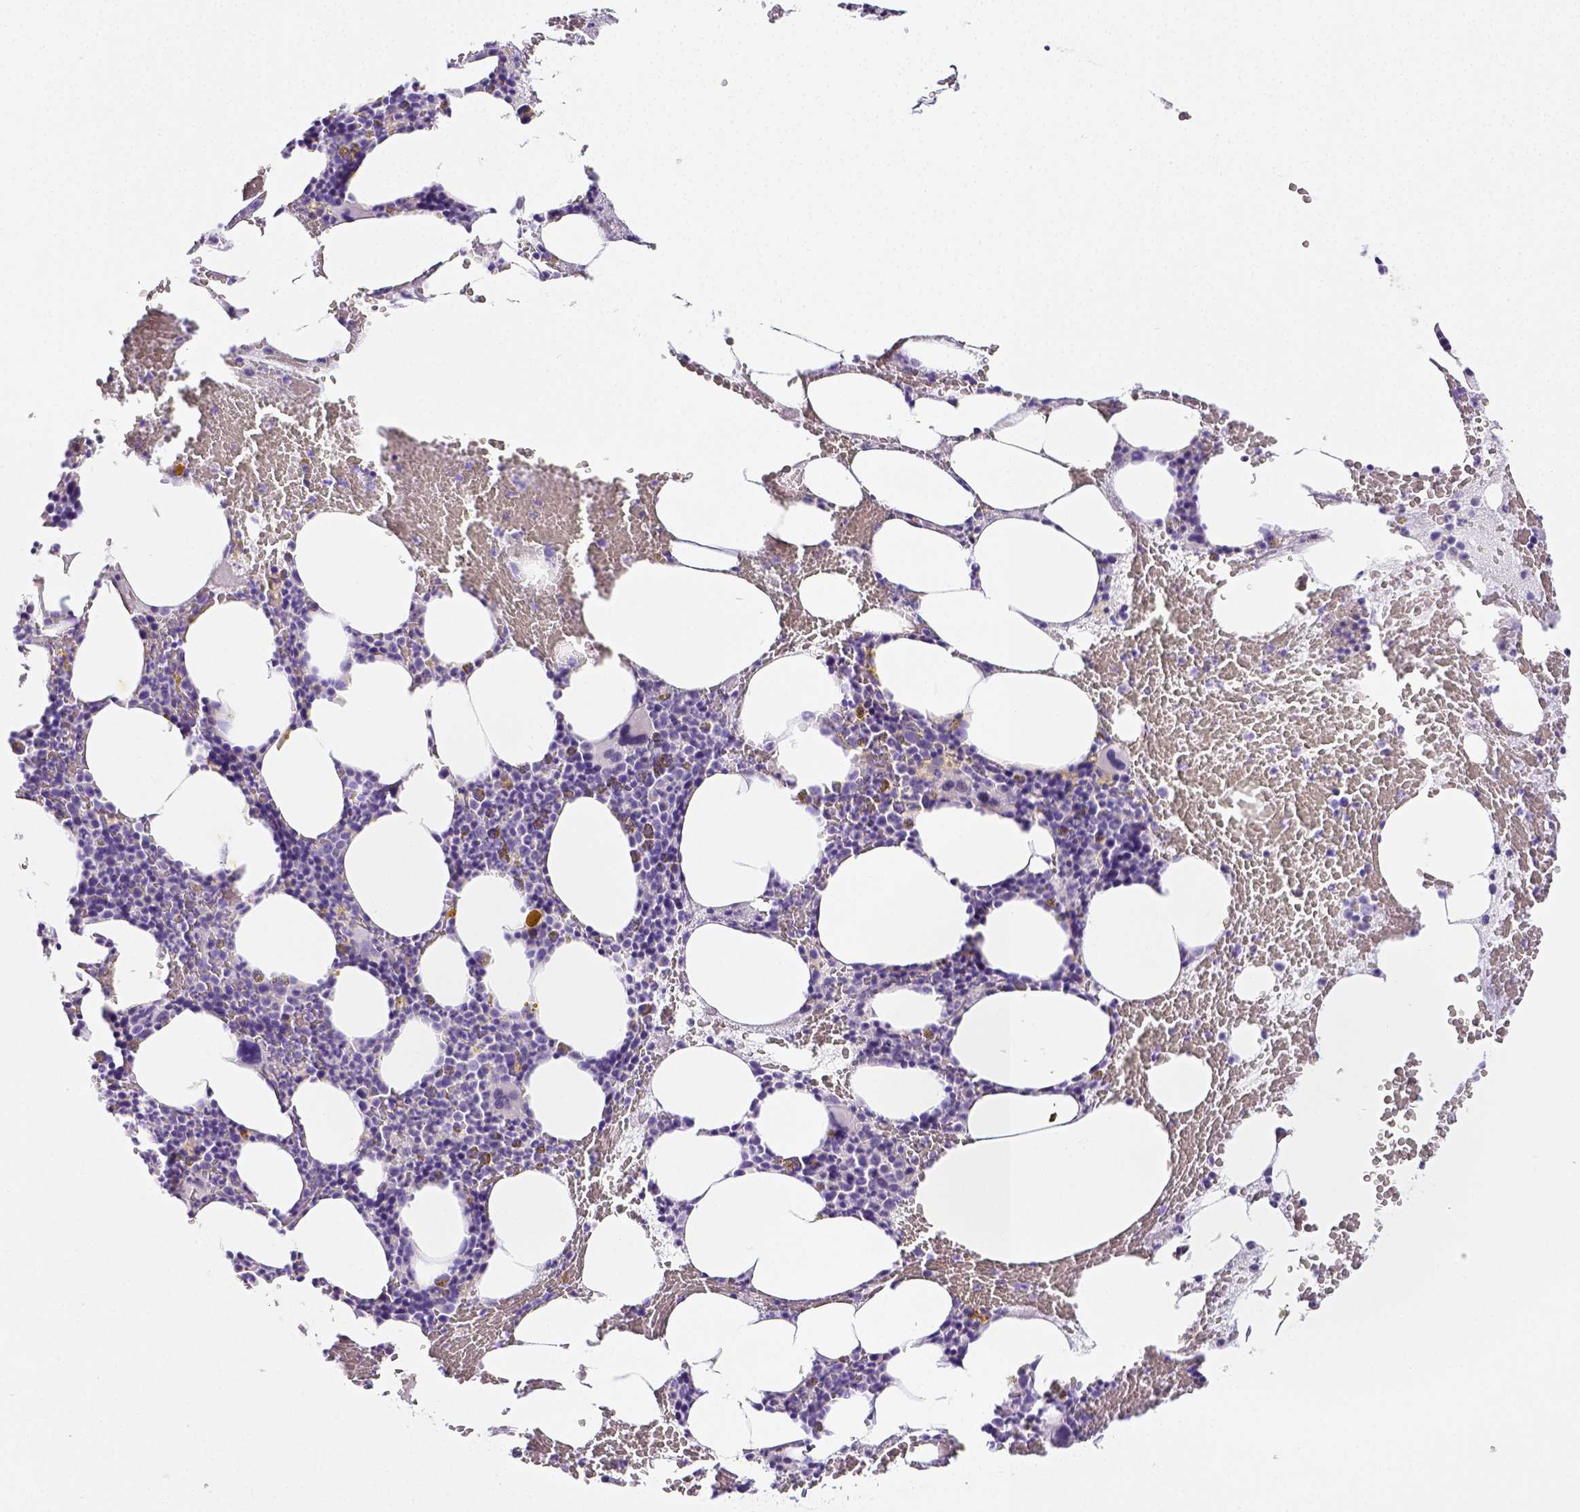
{"staining": {"intensity": "negative", "quantity": "none", "location": "none"}, "tissue": "bone marrow", "cell_type": "Hematopoietic cells", "image_type": "normal", "snomed": [{"axis": "morphology", "description": "Normal tissue, NOS"}, {"axis": "topography", "description": "Bone marrow"}], "caption": "Immunohistochemistry (IHC) photomicrograph of benign human bone marrow stained for a protein (brown), which displays no expression in hematopoietic cells. Nuclei are stained in blue.", "gene": "ARHGAP36", "patient": {"sex": "male", "age": 89}}